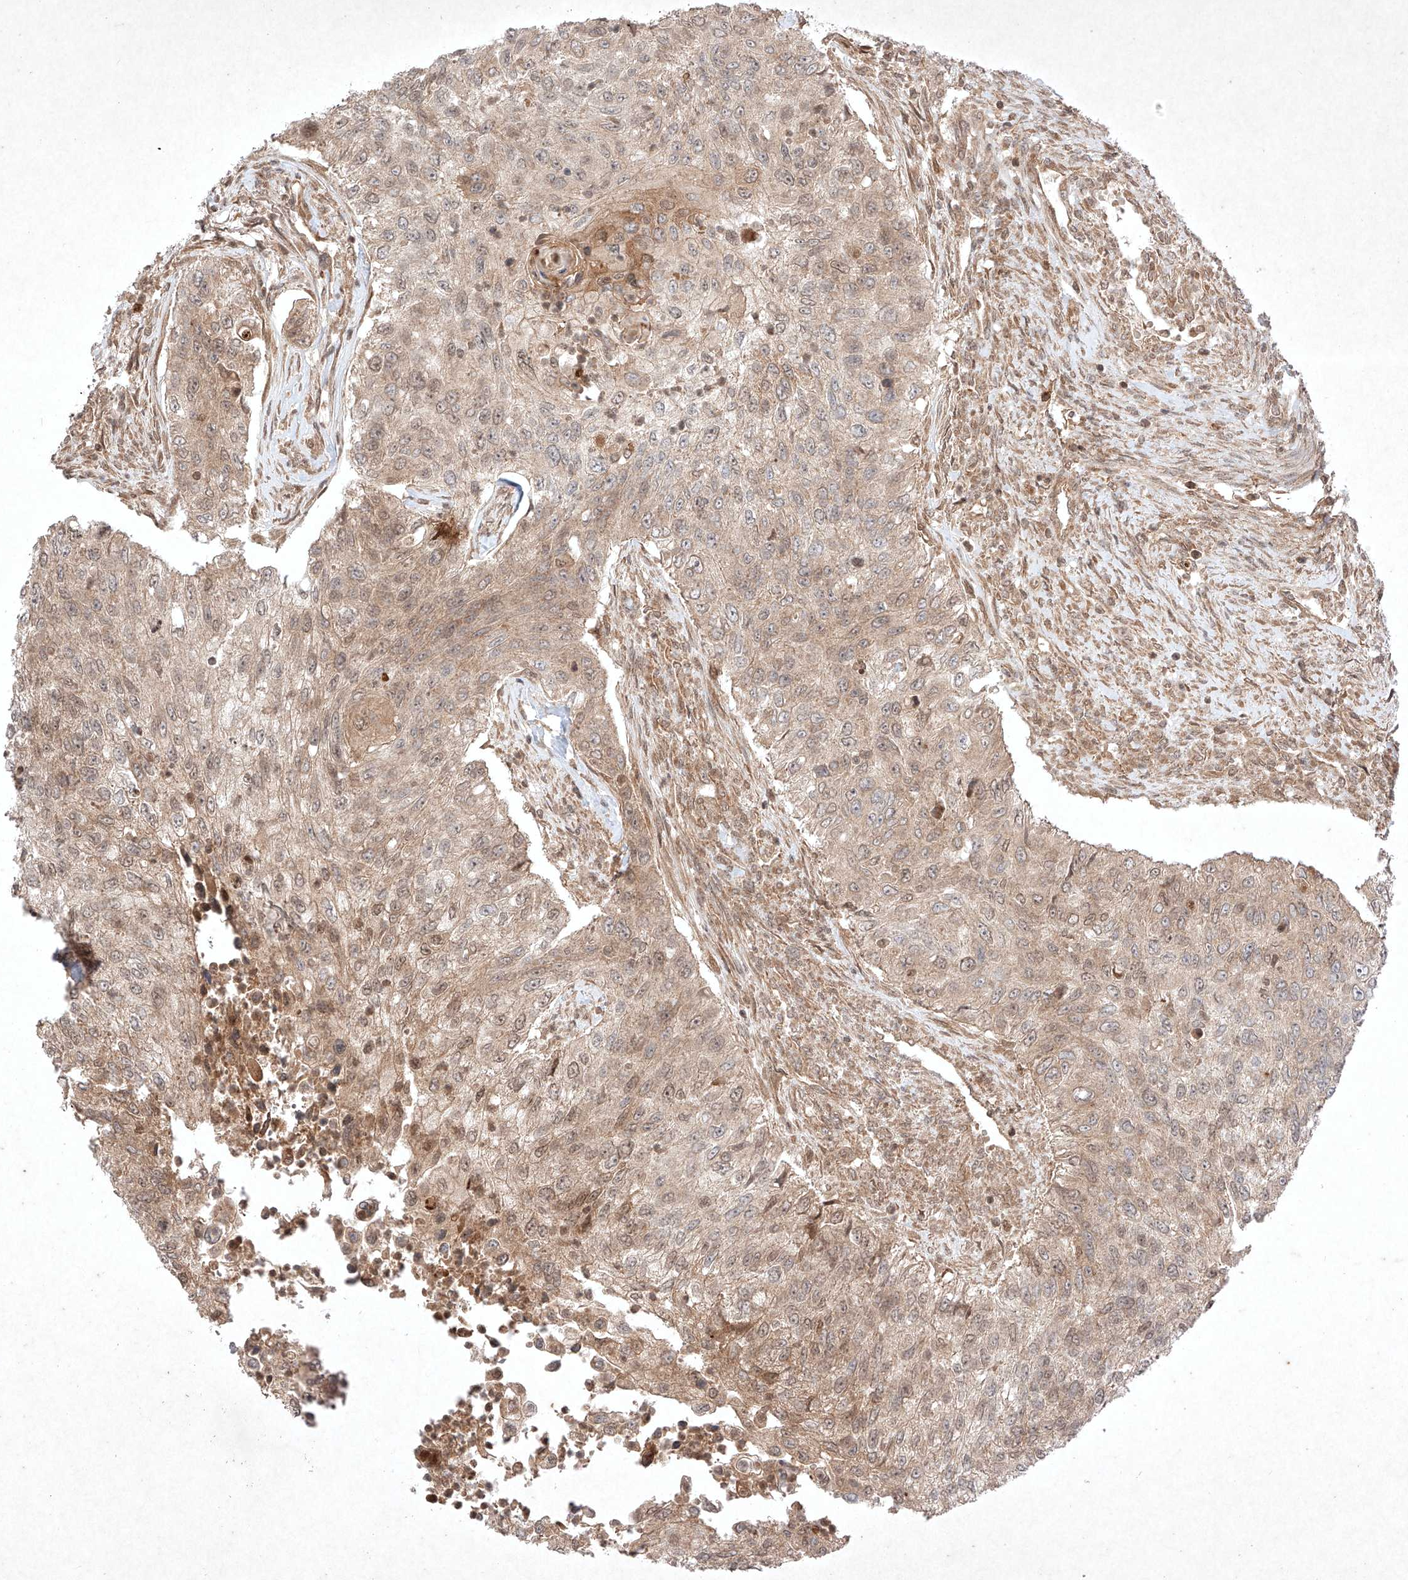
{"staining": {"intensity": "moderate", "quantity": "<25%", "location": "cytoplasmic/membranous,nuclear"}, "tissue": "urothelial cancer", "cell_type": "Tumor cells", "image_type": "cancer", "snomed": [{"axis": "morphology", "description": "Urothelial carcinoma, High grade"}, {"axis": "topography", "description": "Urinary bladder"}], "caption": "About <25% of tumor cells in human urothelial cancer reveal moderate cytoplasmic/membranous and nuclear protein staining as visualized by brown immunohistochemical staining.", "gene": "RNF31", "patient": {"sex": "female", "age": 60}}